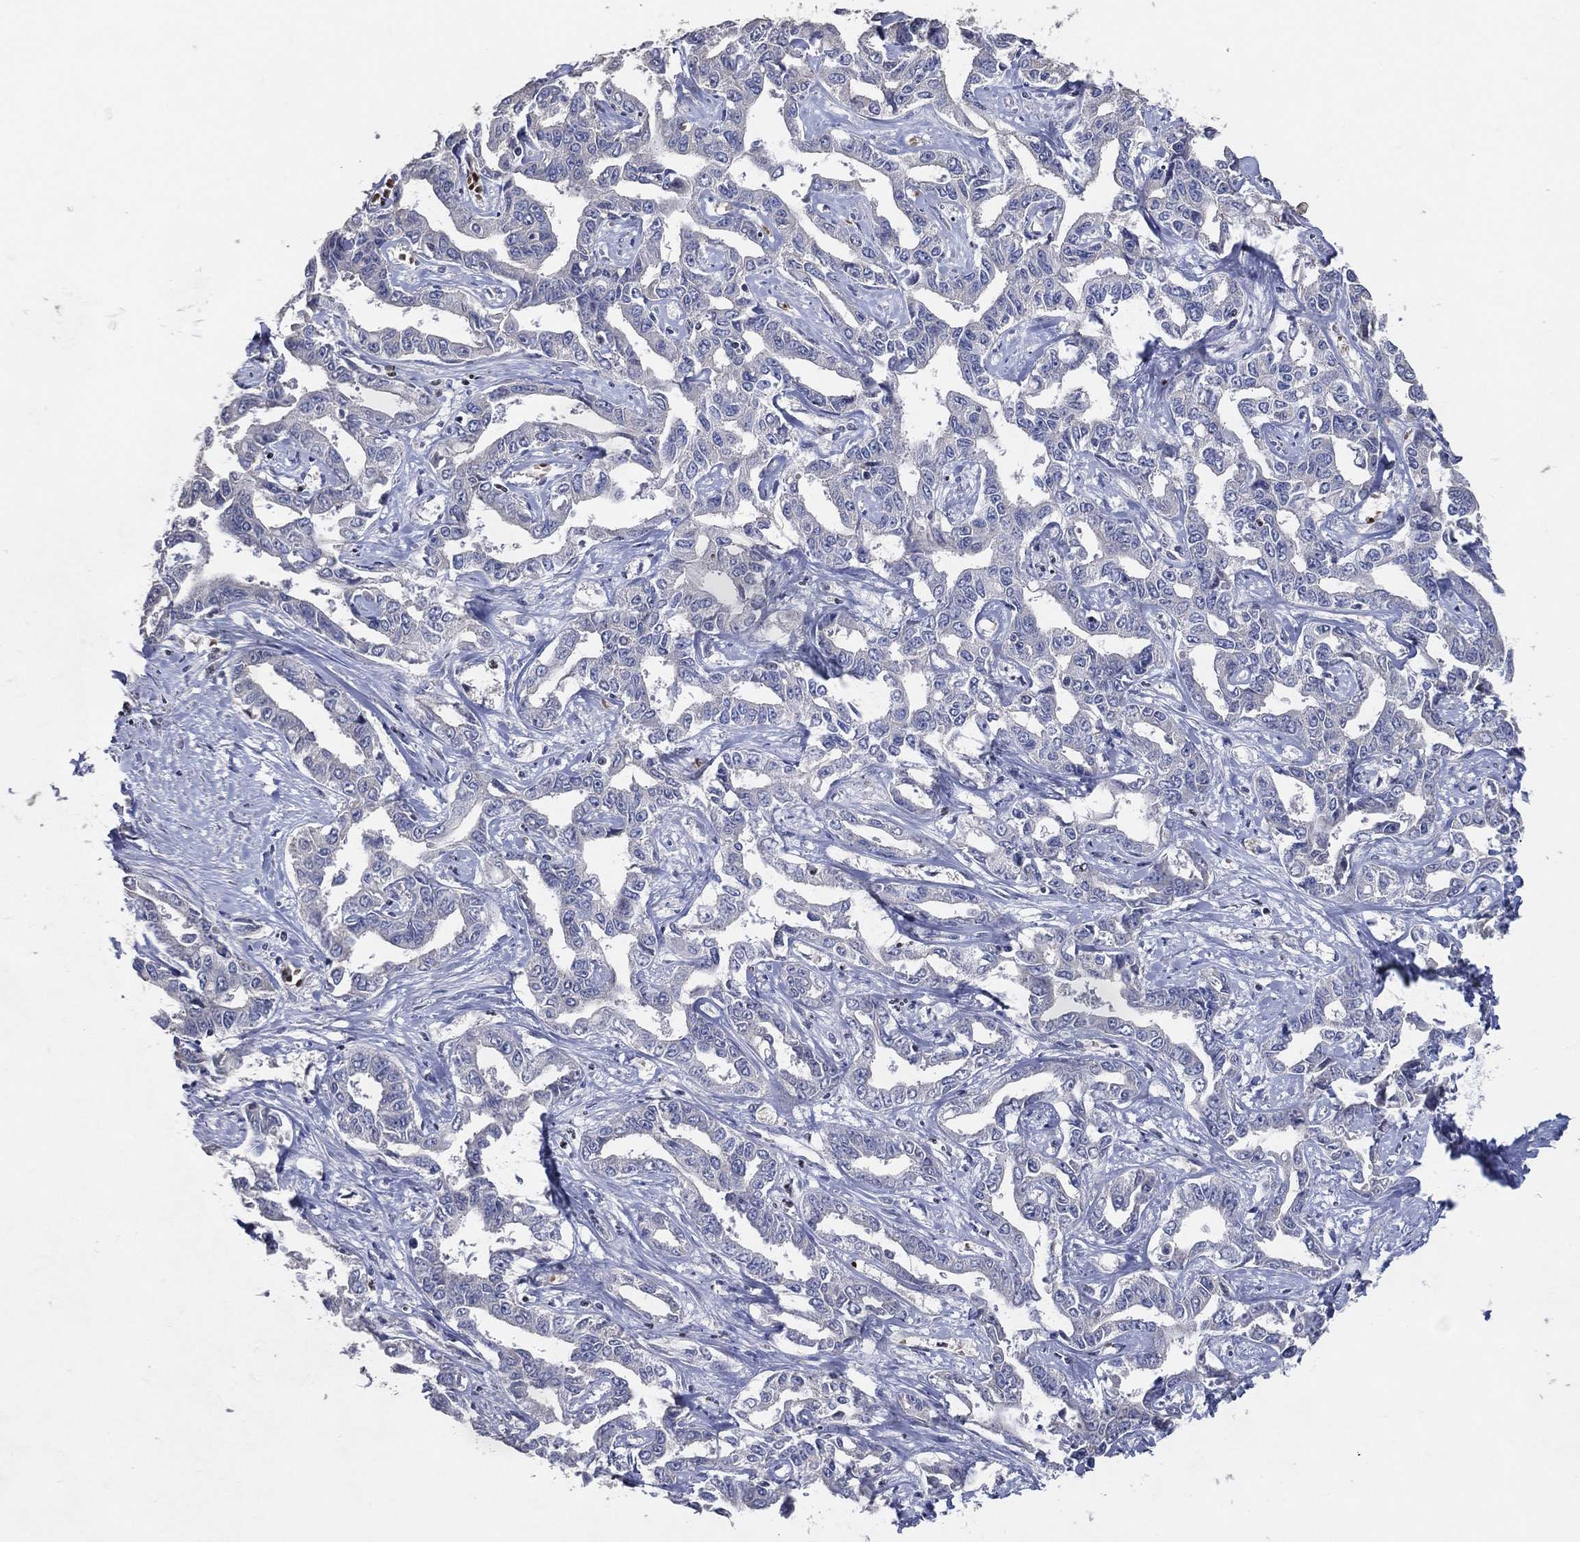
{"staining": {"intensity": "negative", "quantity": "none", "location": "none"}, "tissue": "liver cancer", "cell_type": "Tumor cells", "image_type": "cancer", "snomed": [{"axis": "morphology", "description": "Cholangiocarcinoma"}, {"axis": "topography", "description": "Liver"}], "caption": "DAB (3,3'-diaminobenzidine) immunohistochemical staining of liver cancer exhibits no significant expression in tumor cells.", "gene": "DNAH7", "patient": {"sex": "male", "age": 59}}